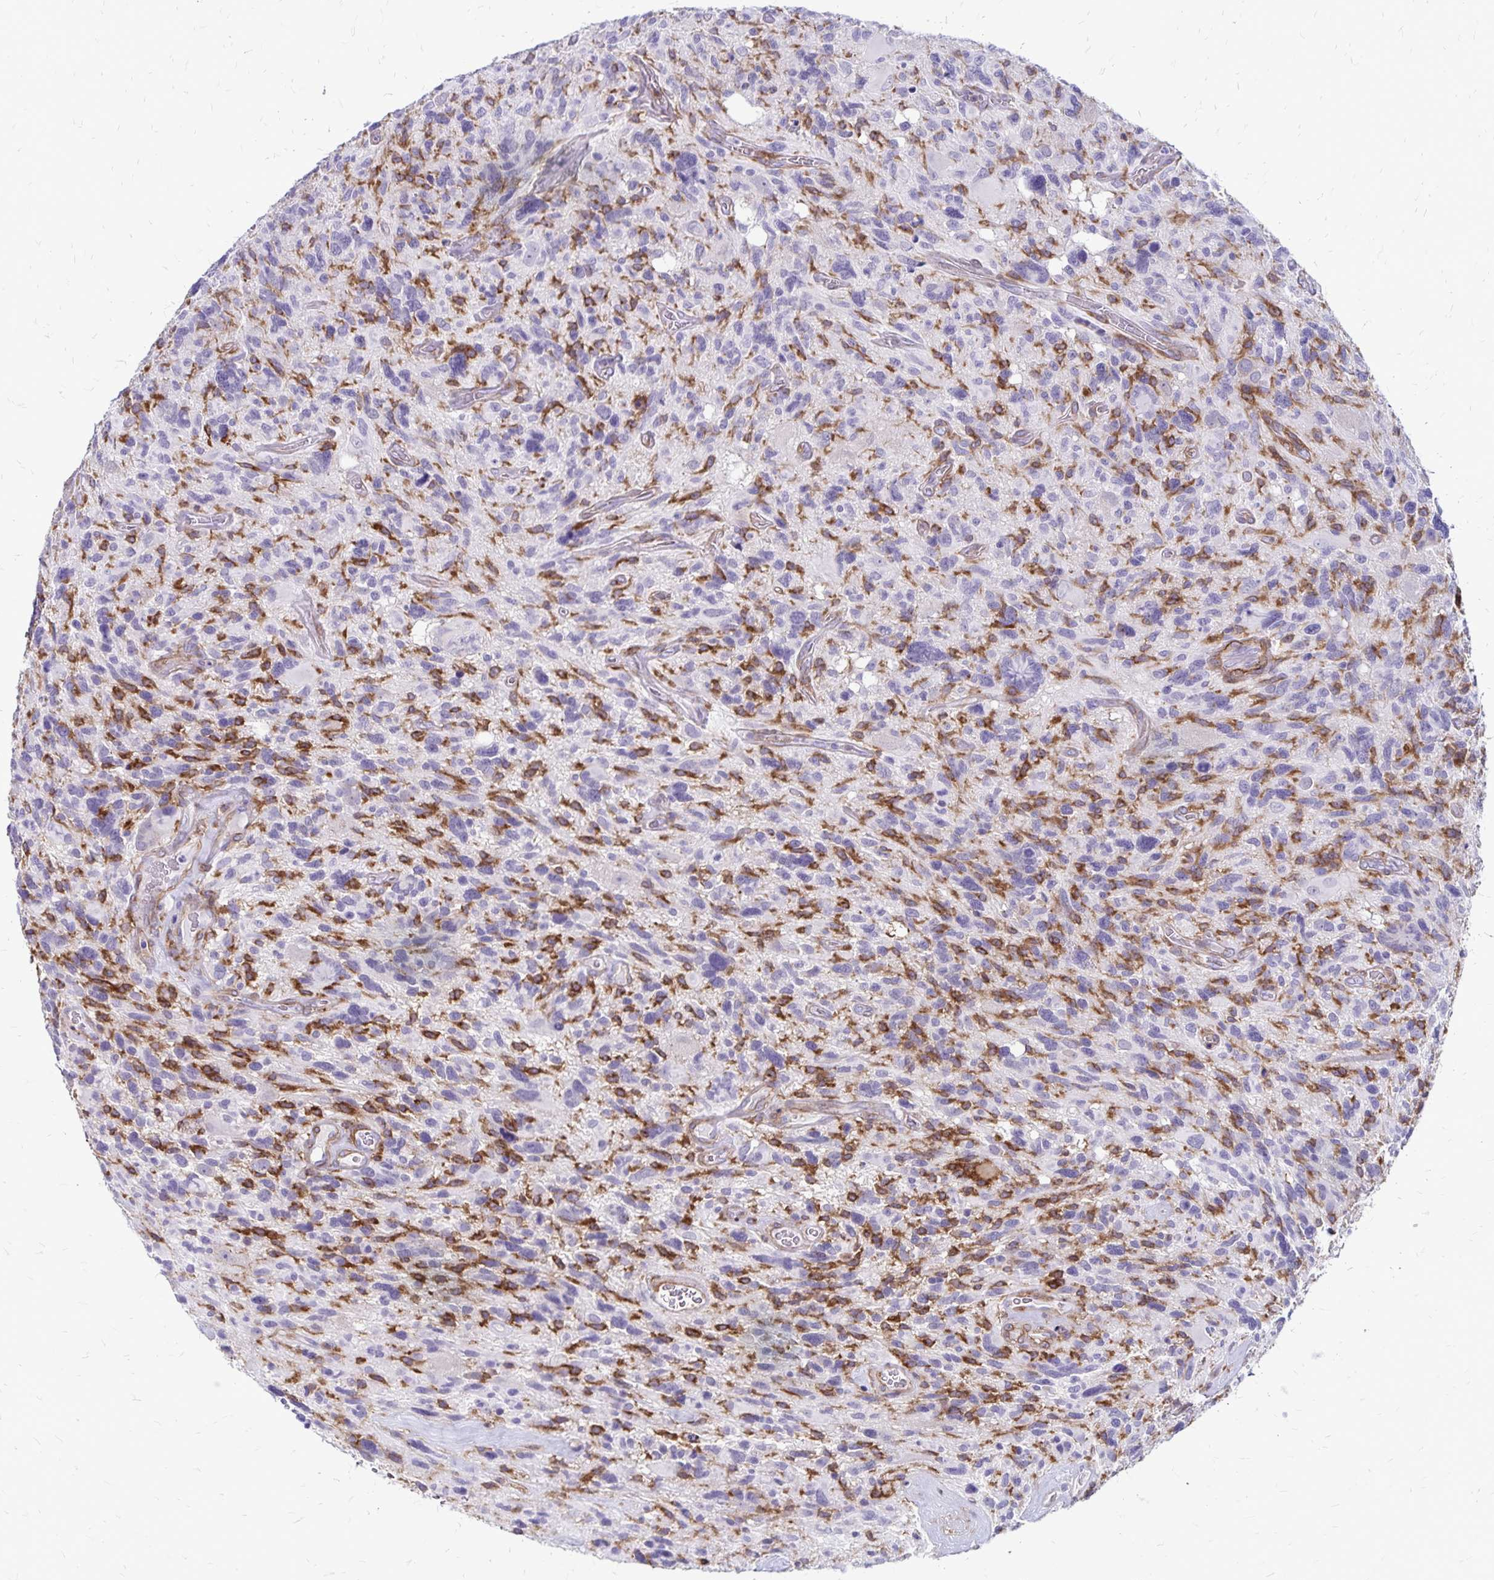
{"staining": {"intensity": "moderate", "quantity": "<25%", "location": "cytoplasmic/membranous"}, "tissue": "glioma", "cell_type": "Tumor cells", "image_type": "cancer", "snomed": [{"axis": "morphology", "description": "Glioma, malignant, High grade"}, {"axis": "topography", "description": "Brain"}], "caption": "Glioma stained with a brown dye reveals moderate cytoplasmic/membranous positive staining in about <25% of tumor cells.", "gene": "TNS3", "patient": {"sex": "male", "age": 49}}